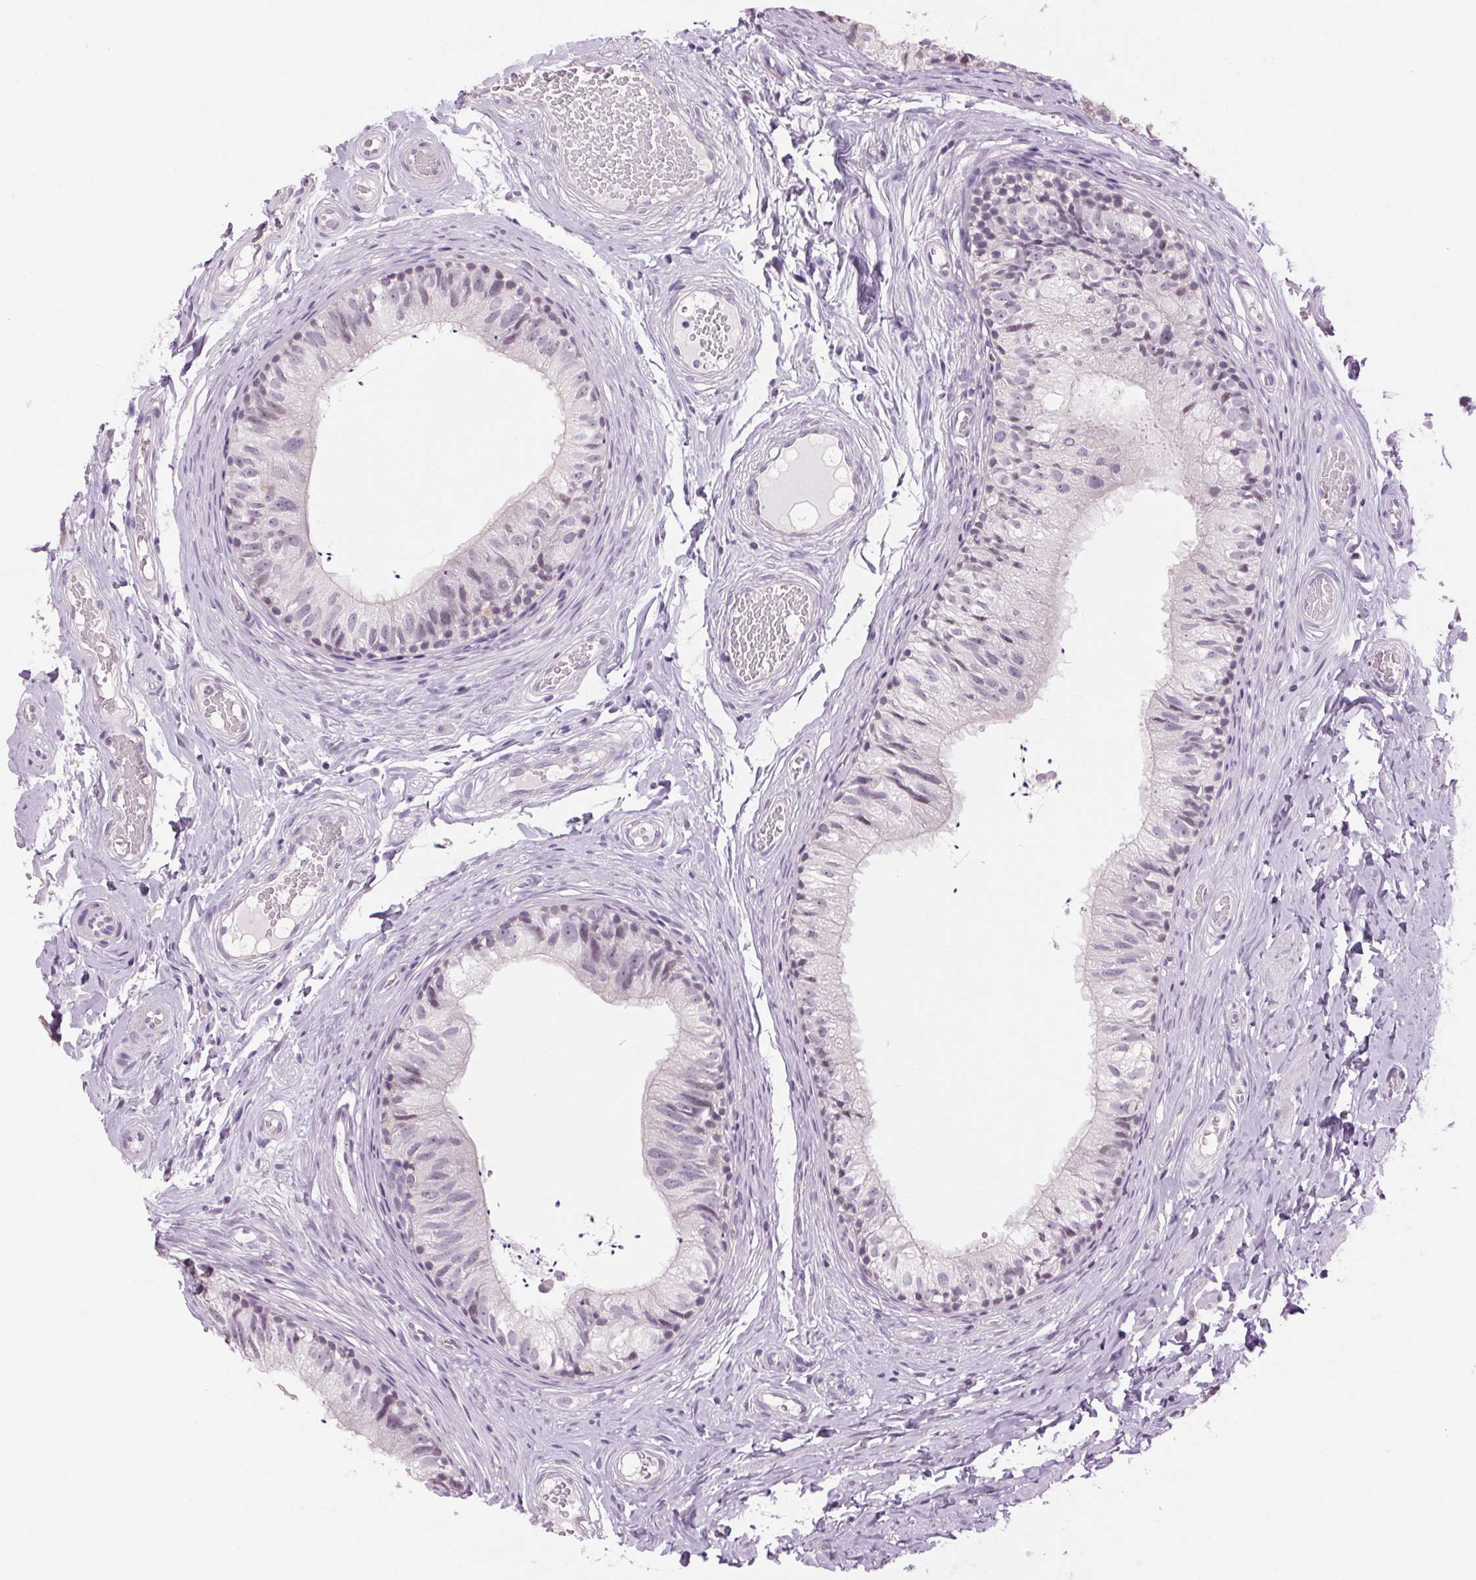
{"staining": {"intensity": "negative", "quantity": "none", "location": "none"}, "tissue": "epididymis", "cell_type": "Glandular cells", "image_type": "normal", "snomed": [{"axis": "morphology", "description": "Normal tissue, NOS"}, {"axis": "topography", "description": "Epididymis"}], "caption": "Immunohistochemistry (IHC) image of normal human epididymis stained for a protein (brown), which shows no staining in glandular cells. Brightfield microscopy of immunohistochemistry (IHC) stained with DAB (3,3'-diaminobenzidine) (brown) and hematoxylin (blue), captured at high magnification.", "gene": "MPO", "patient": {"sex": "male", "age": 29}}